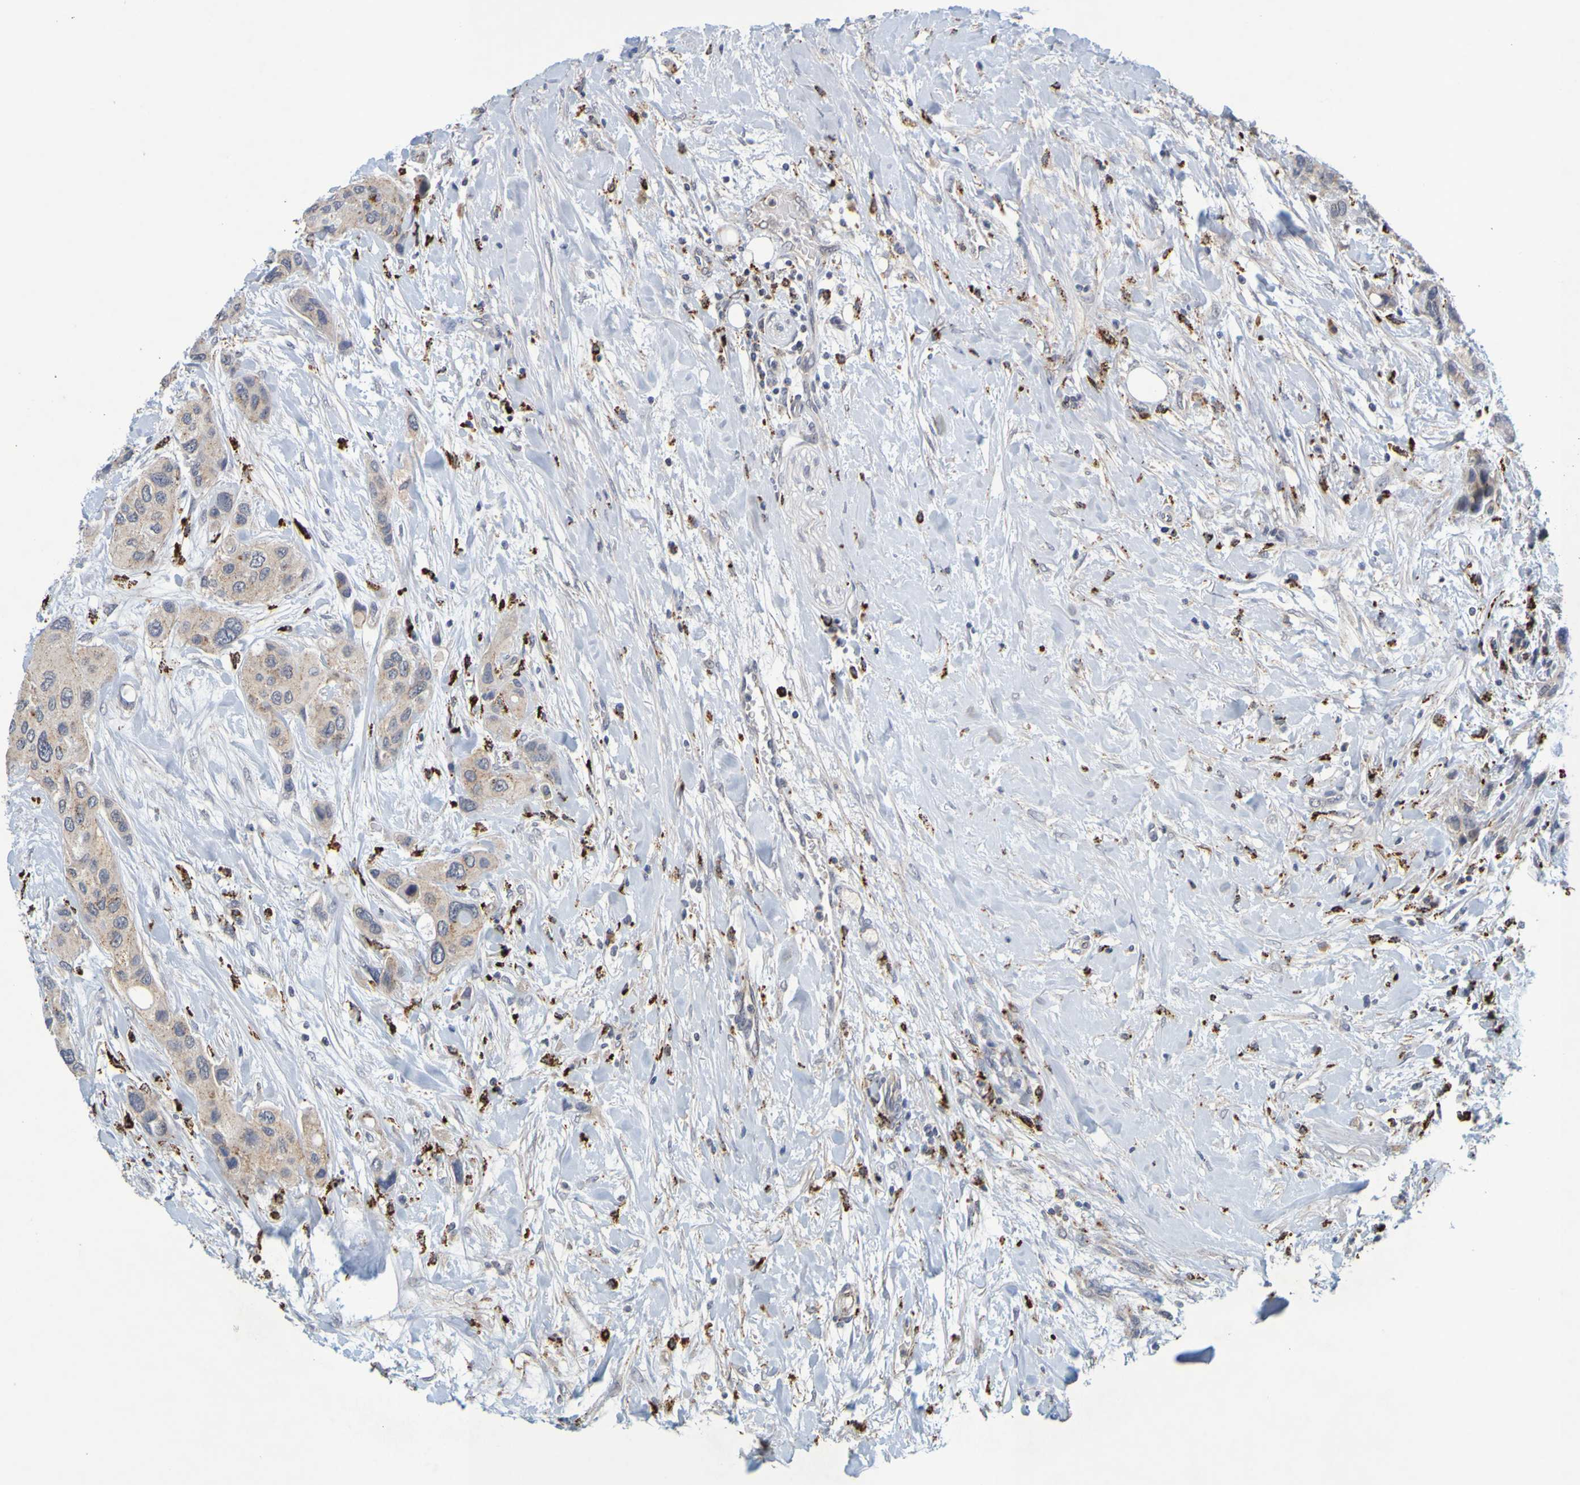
{"staining": {"intensity": "weak", "quantity": "<25%", "location": "cytoplasmic/membranous"}, "tissue": "urothelial cancer", "cell_type": "Tumor cells", "image_type": "cancer", "snomed": [{"axis": "morphology", "description": "Urothelial carcinoma, High grade"}, {"axis": "topography", "description": "Urinary bladder"}], "caption": "An IHC micrograph of high-grade urothelial carcinoma is shown. There is no staining in tumor cells of high-grade urothelial carcinoma.", "gene": "TPH1", "patient": {"sex": "female", "age": 56}}